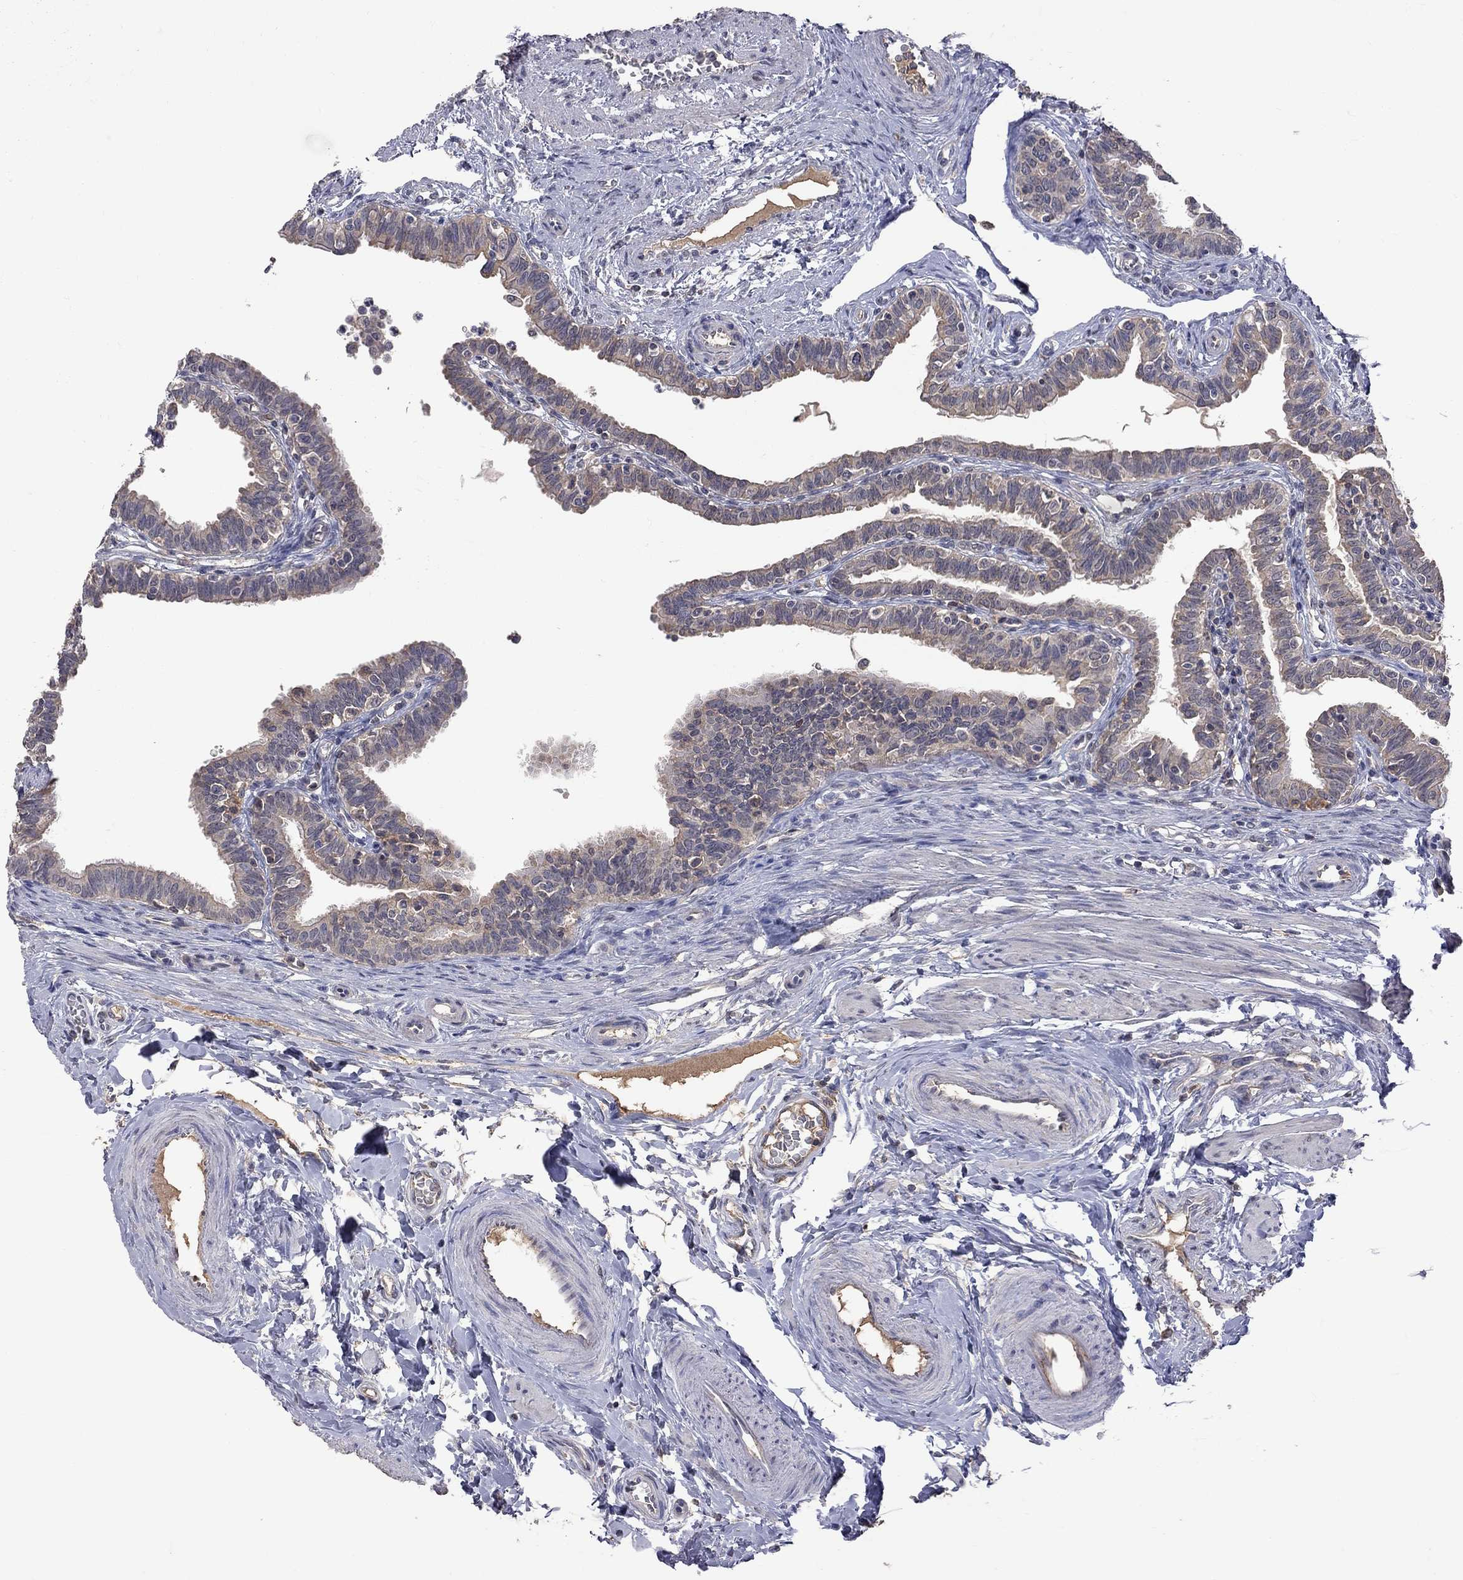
{"staining": {"intensity": "weak", "quantity": "25%-75%", "location": "cytoplasmic/membranous"}, "tissue": "fallopian tube", "cell_type": "Glandular cells", "image_type": "normal", "snomed": [{"axis": "morphology", "description": "Normal tissue, NOS"}, {"axis": "topography", "description": "Fallopian tube"}], "caption": "Fallopian tube stained with DAB immunohistochemistry demonstrates low levels of weak cytoplasmic/membranous staining in about 25%-75% of glandular cells.", "gene": "HTR6", "patient": {"sex": "female", "age": 36}}